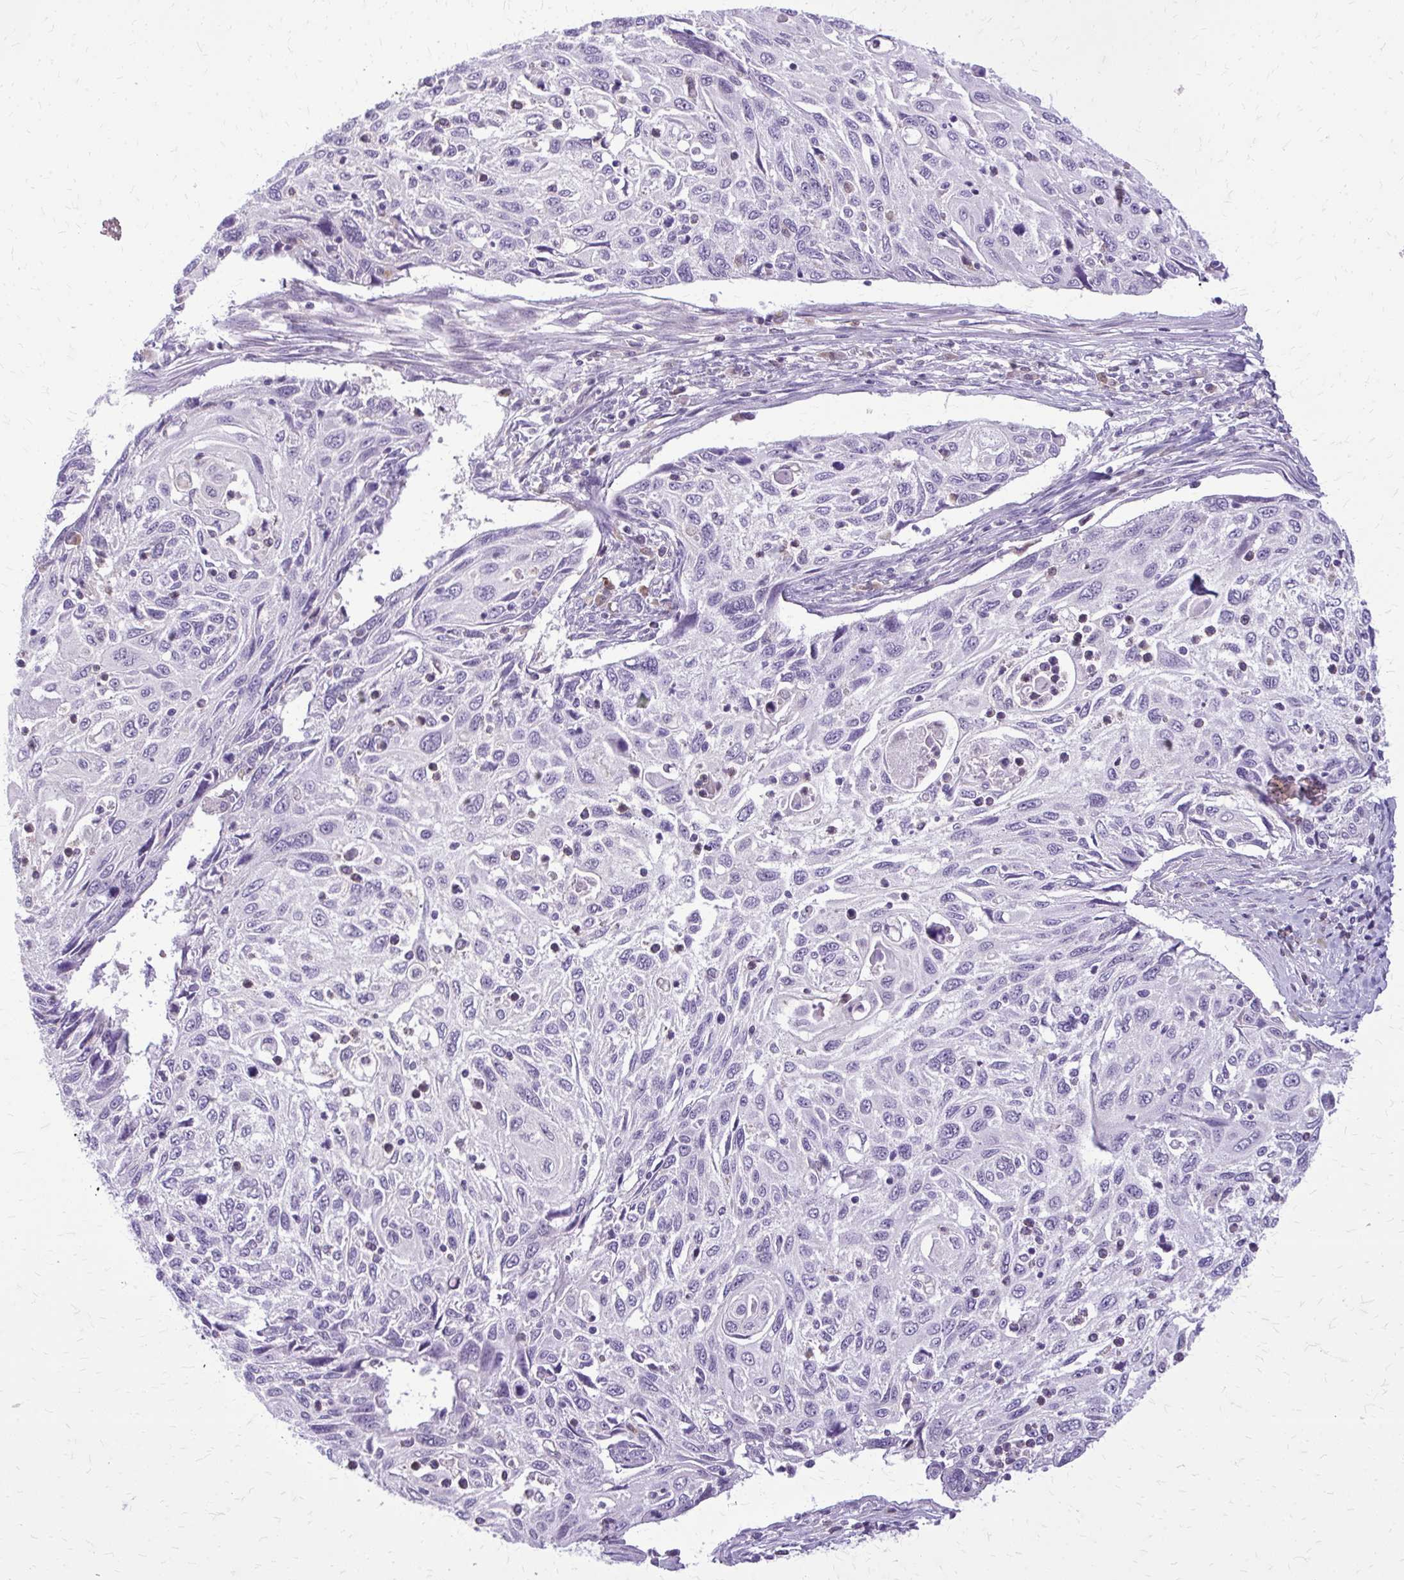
{"staining": {"intensity": "negative", "quantity": "none", "location": "none"}, "tissue": "cervical cancer", "cell_type": "Tumor cells", "image_type": "cancer", "snomed": [{"axis": "morphology", "description": "Squamous cell carcinoma, NOS"}, {"axis": "topography", "description": "Cervix"}], "caption": "Immunohistochemistry micrograph of neoplastic tissue: human cervical squamous cell carcinoma stained with DAB (3,3'-diaminobenzidine) exhibits no significant protein staining in tumor cells.", "gene": "GLRX", "patient": {"sex": "female", "age": 70}}